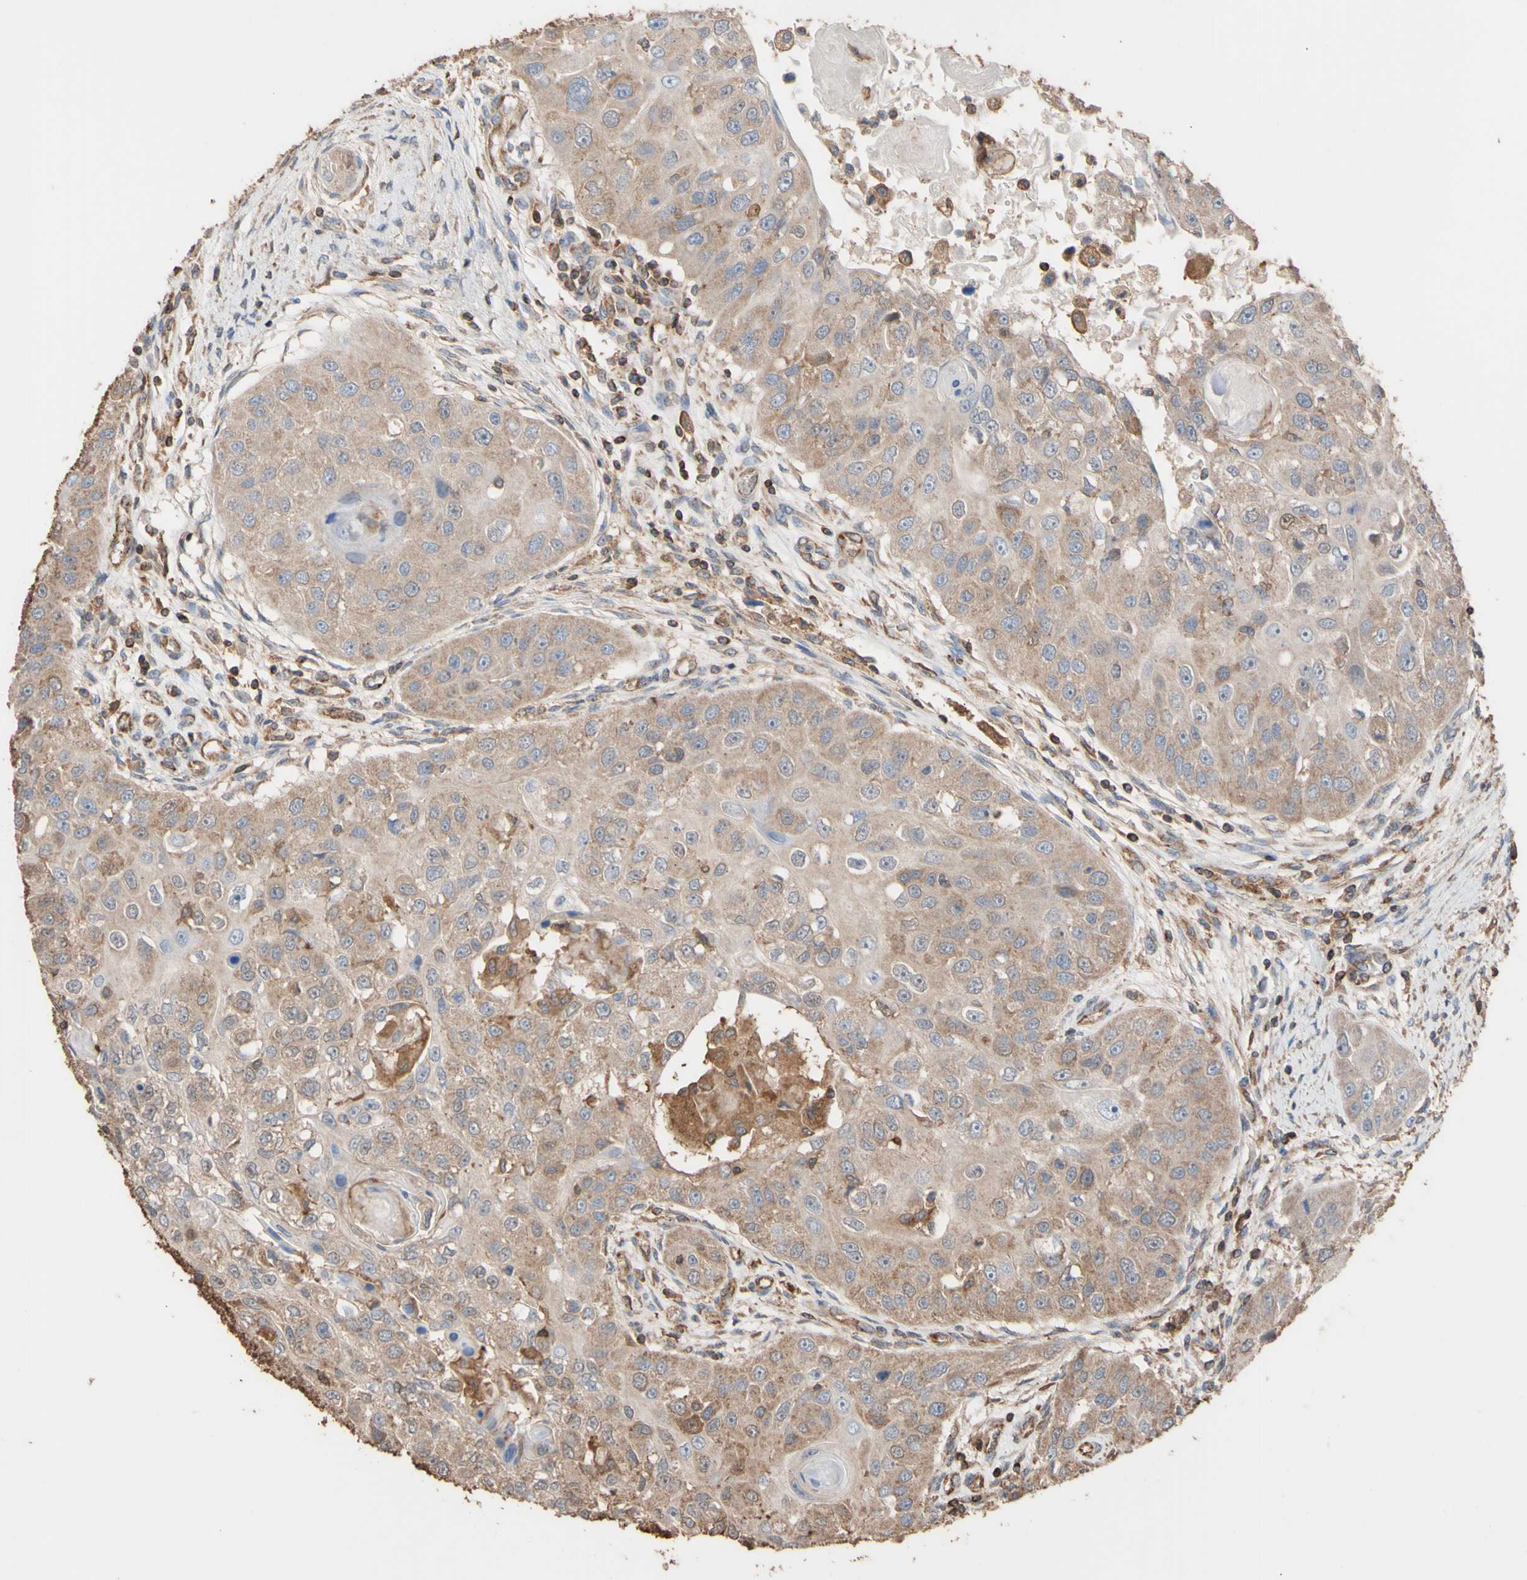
{"staining": {"intensity": "weak", "quantity": ">75%", "location": "cytoplasmic/membranous"}, "tissue": "head and neck cancer", "cell_type": "Tumor cells", "image_type": "cancer", "snomed": [{"axis": "morphology", "description": "Normal tissue, NOS"}, {"axis": "morphology", "description": "Squamous cell carcinoma, NOS"}, {"axis": "topography", "description": "Skeletal muscle"}, {"axis": "topography", "description": "Head-Neck"}], "caption": "Immunohistochemical staining of human head and neck cancer (squamous cell carcinoma) demonstrates low levels of weak cytoplasmic/membranous staining in about >75% of tumor cells.", "gene": "ALDH9A1", "patient": {"sex": "male", "age": 51}}